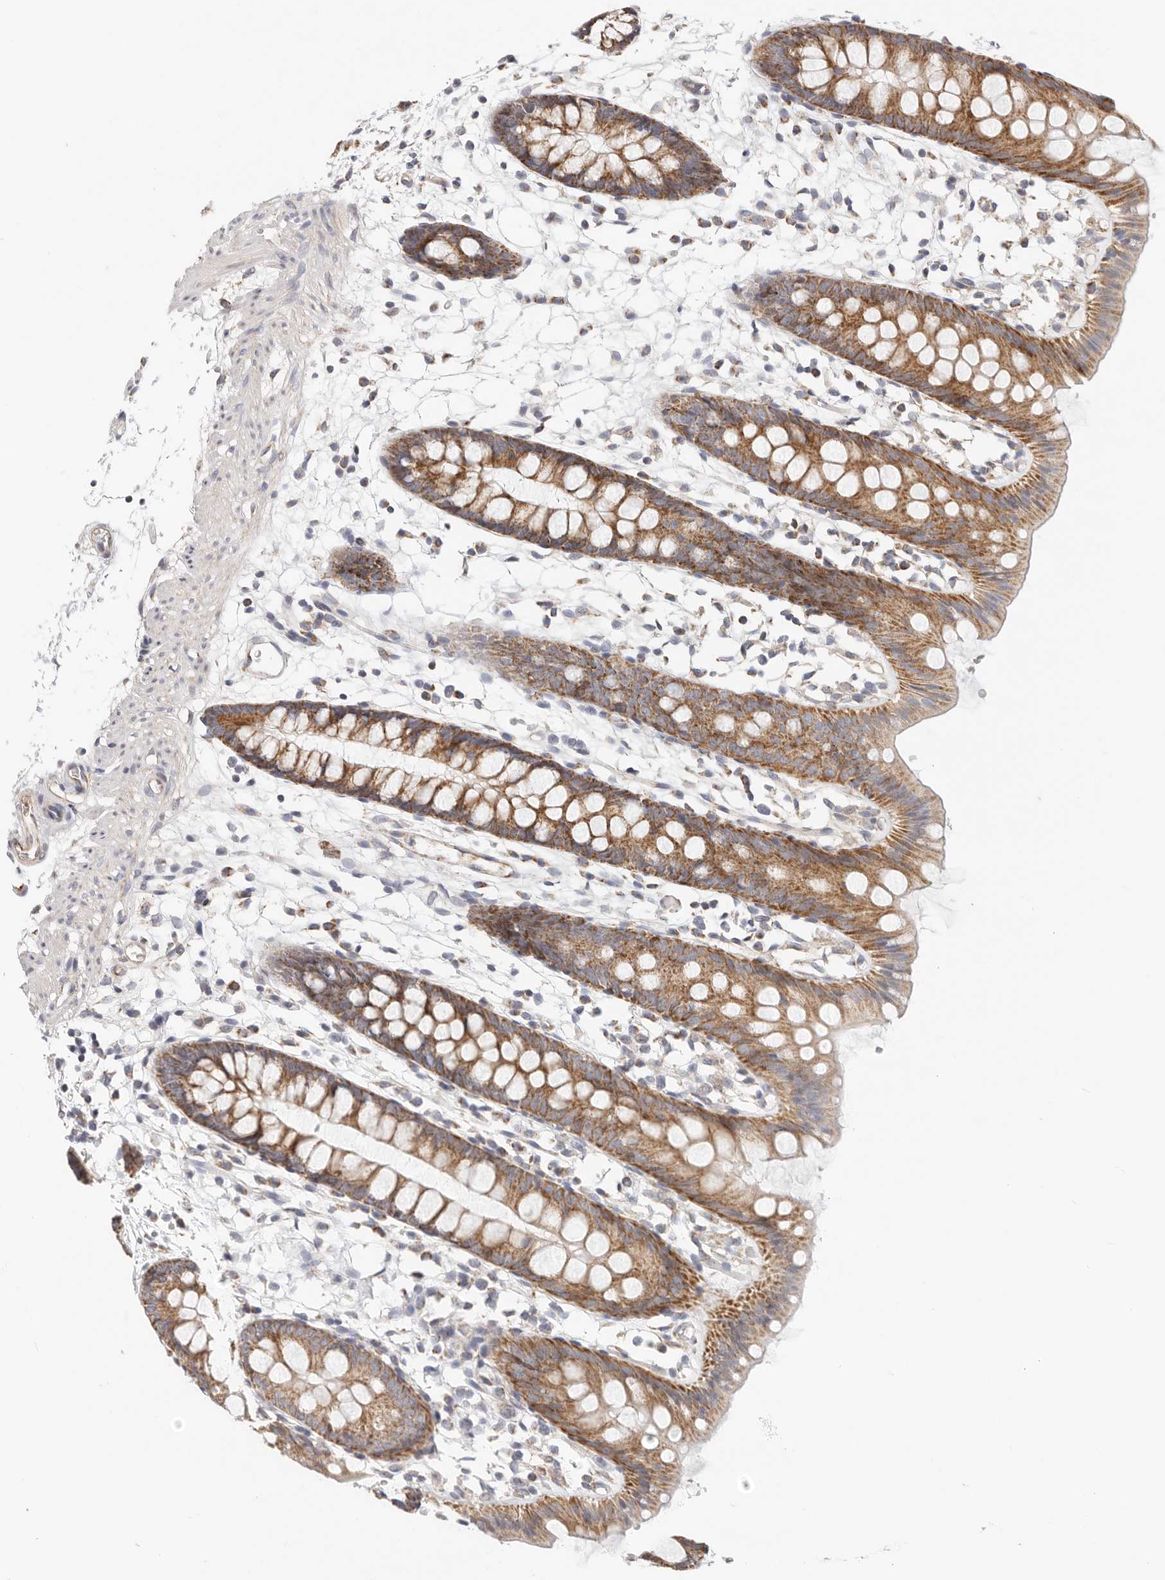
{"staining": {"intensity": "moderate", "quantity": ">75%", "location": "cytoplasmic/membranous"}, "tissue": "colon", "cell_type": "Endothelial cells", "image_type": "normal", "snomed": [{"axis": "morphology", "description": "Normal tissue, NOS"}, {"axis": "topography", "description": "Colon"}], "caption": "This histopathology image reveals immunohistochemistry staining of benign human colon, with medium moderate cytoplasmic/membranous positivity in approximately >75% of endothelial cells.", "gene": "AFDN", "patient": {"sex": "male", "age": 56}}